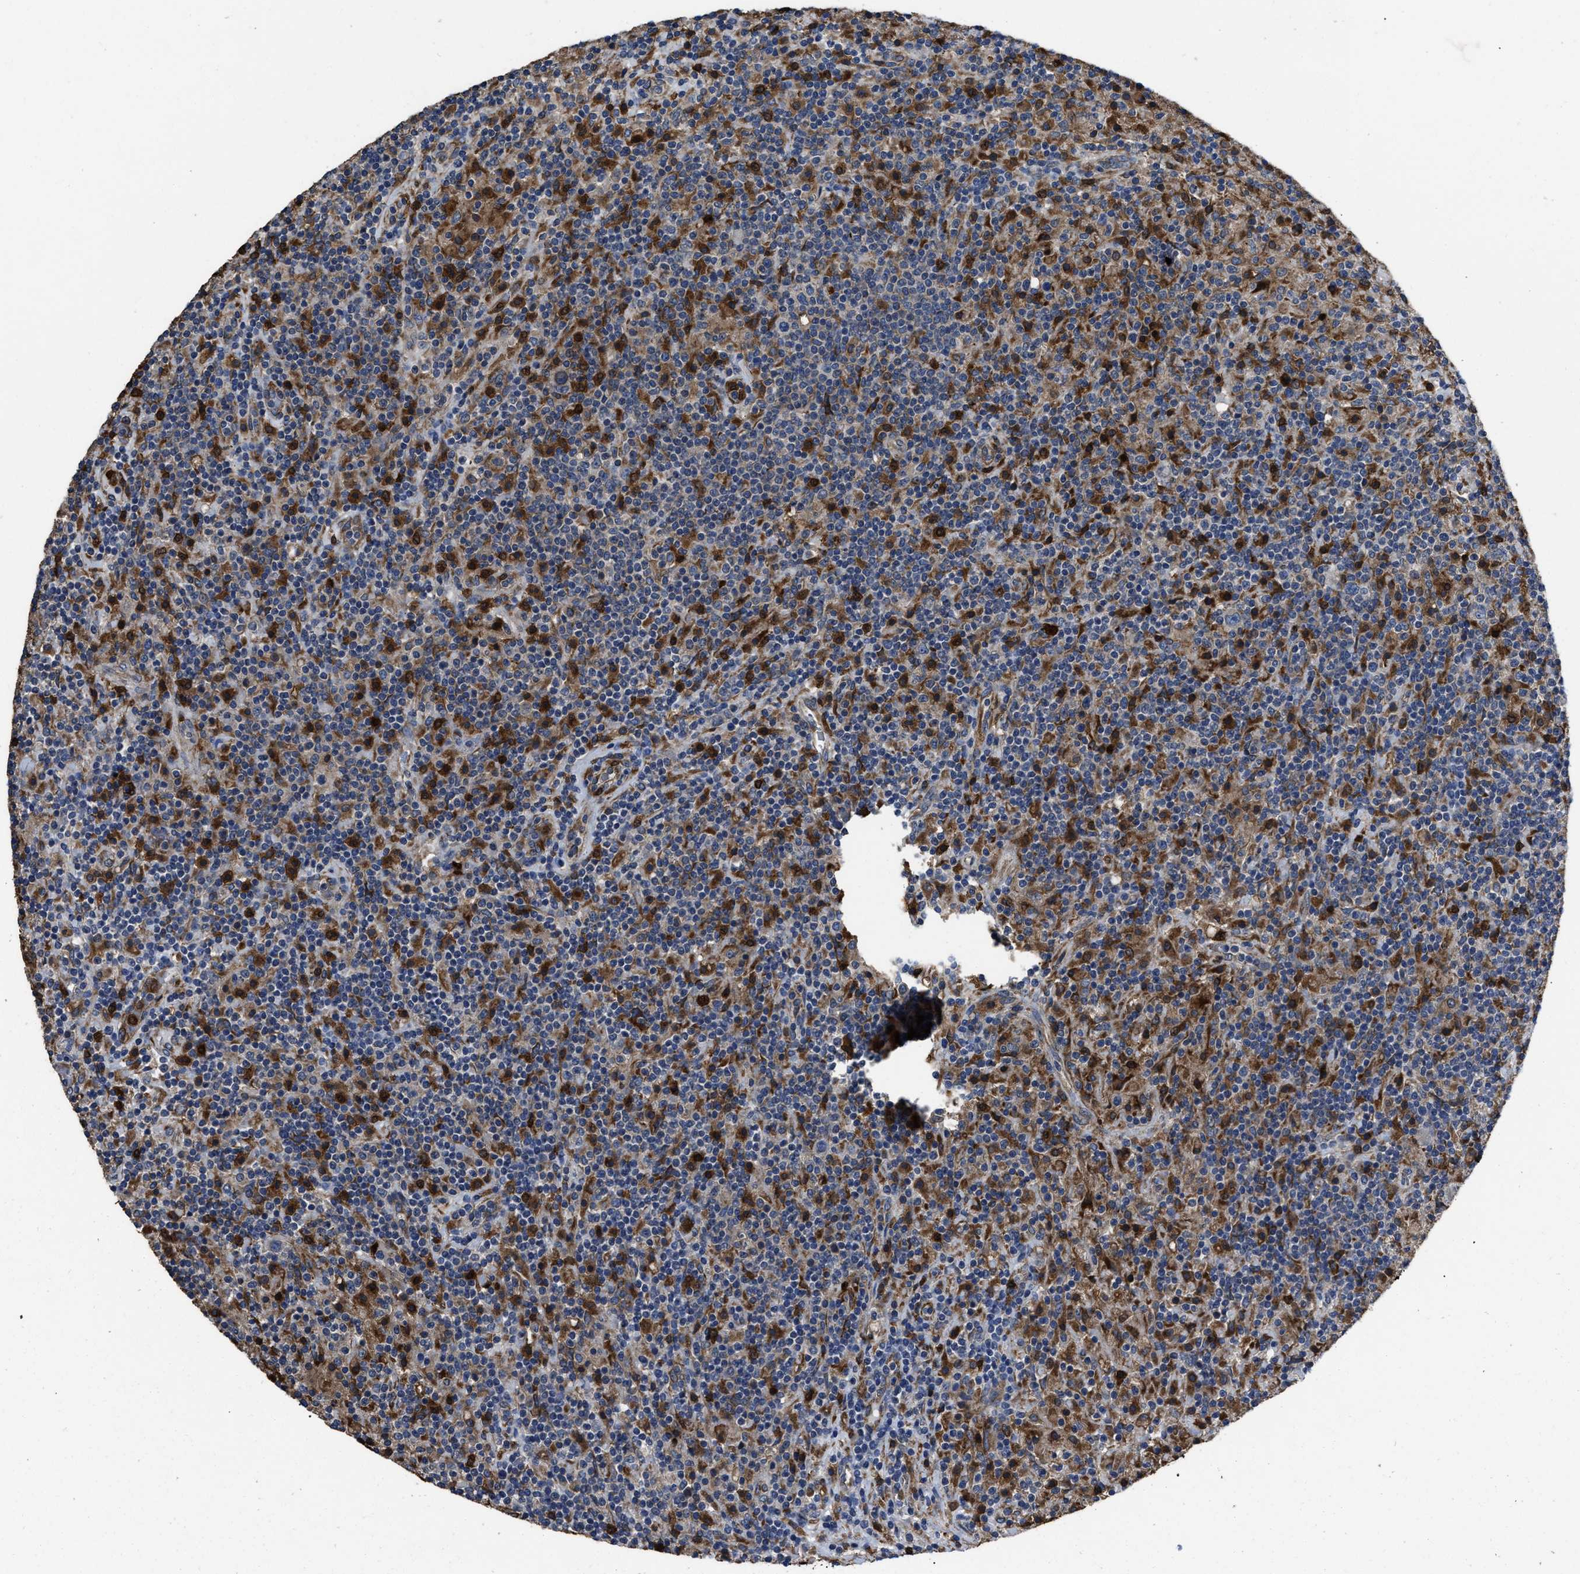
{"staining": {"intensity": "weak", "quantity": "25%-75%", "location": "cytoplasmic/membranous"}, "tissue": "lymphoma", "cell_type": "Tumor cells", "image_type": "cancer", "snomed": [{"axis": "morphology", "description": "Hodgkin's disease, NOS"}, {"axis": "topography", "description": "Lymph node"}], "caption": "This image displays lymphoma stained with immunohistochemistry (IHC) to label a protein in brown. The cytoplasmic/membranous of tumor cells show weak positivity for the protein. Nuclei are counter-stained blue.", "gene": "ANGPT1", "patient": {"sex": "male", "age": 70}}